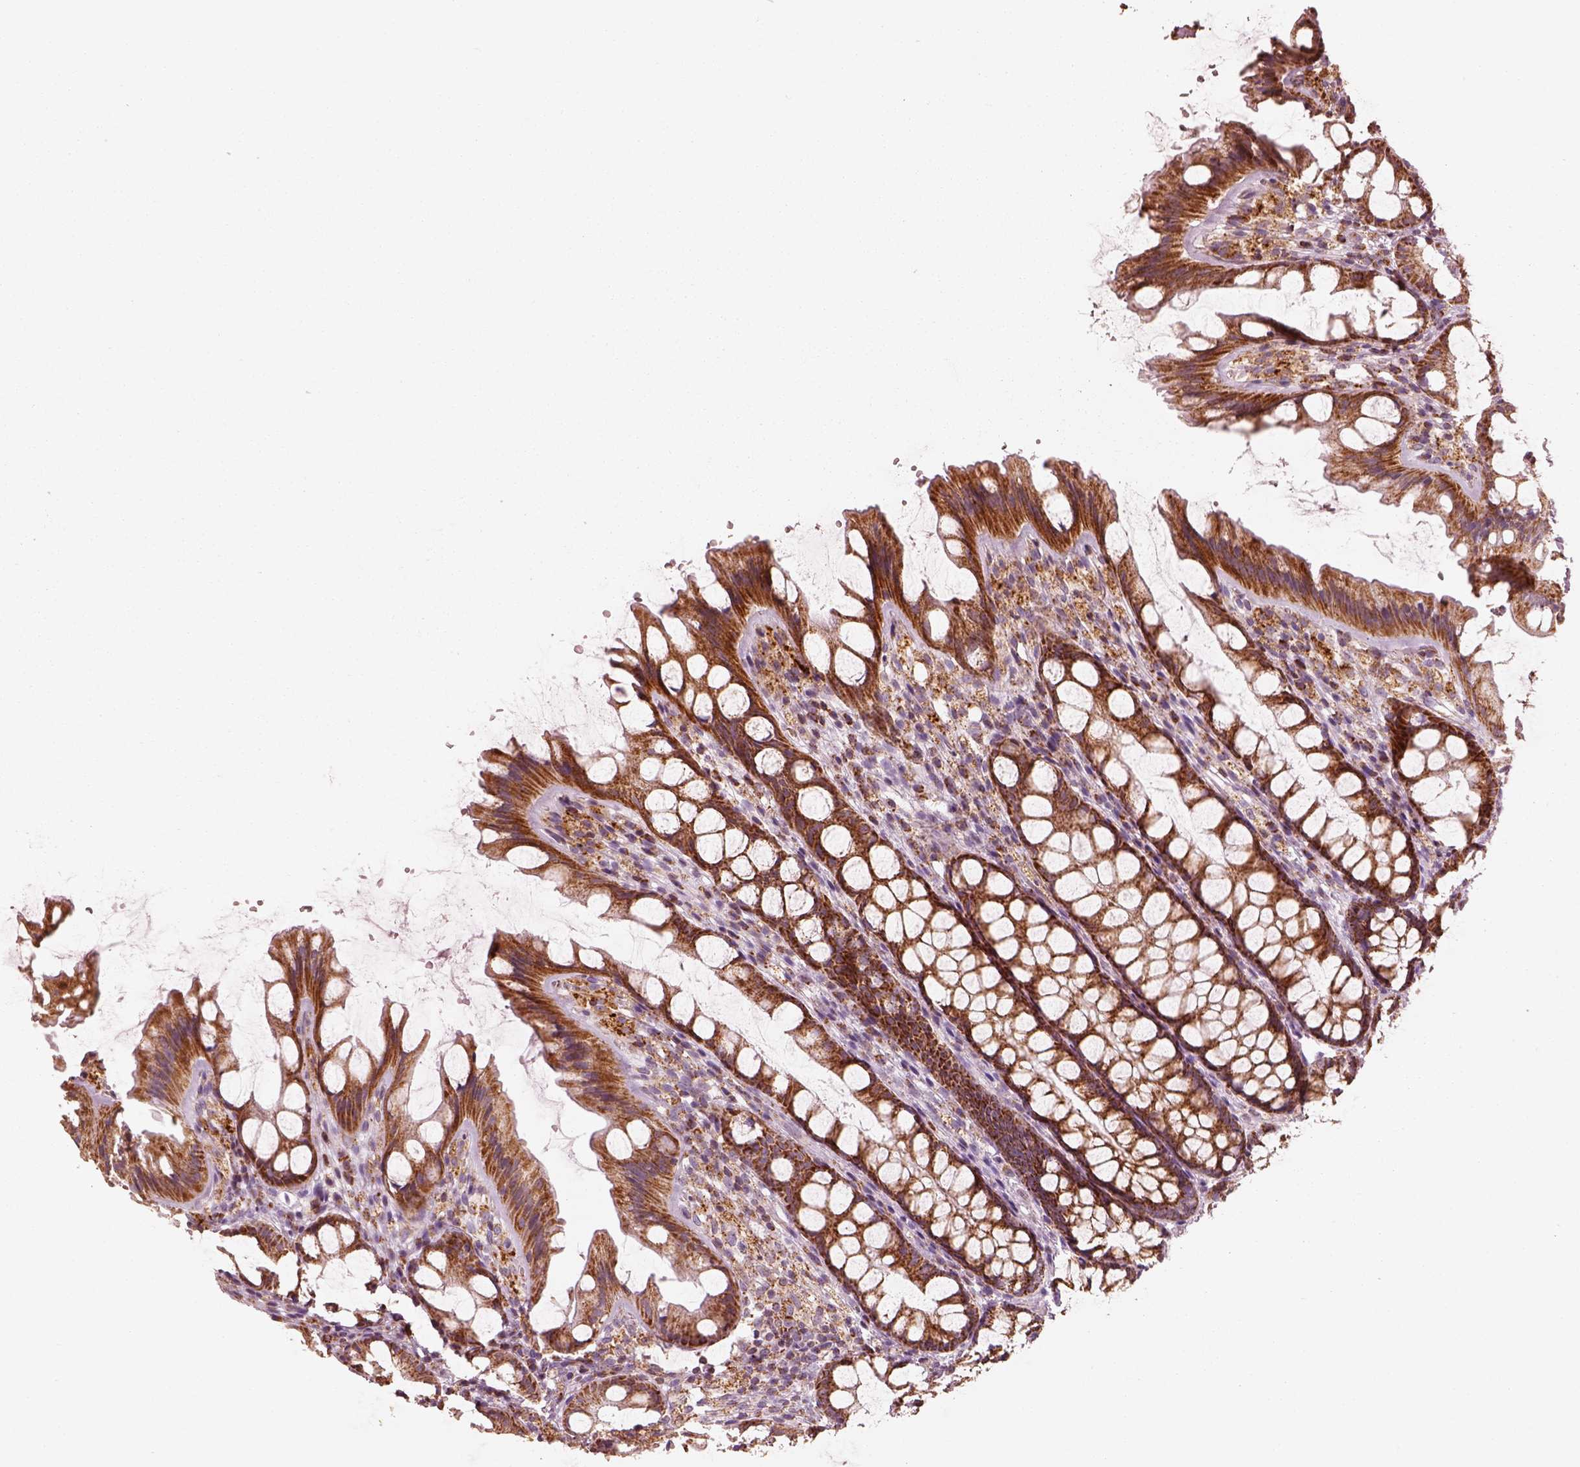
{"staining": {"intensity": "moderate", "quantity": ">75%", "location": "cytoplasmic/membranous"}, "tissue": "colon", "cell_type": "Endothelial cells", "image_type": "normal", "snomed": [{"axis": "morphology", "description": "Normal tissue, NOS"}, {"axis": "topography", "description": "Colon"}], "caption": "Immunohistochemistry of unremarkable colon demonstrates medium levels of moderate cytoplasmic/membranous staining in approximately >75% of endothelial cells. The staining was performed using DAB to visualize the protein expression in brown, while the nuclei were stained in blue with hematoxylin (Magnification: 20x).", "gene": "ENTPD6", "patient": {"sex": "male", "age": 47}}